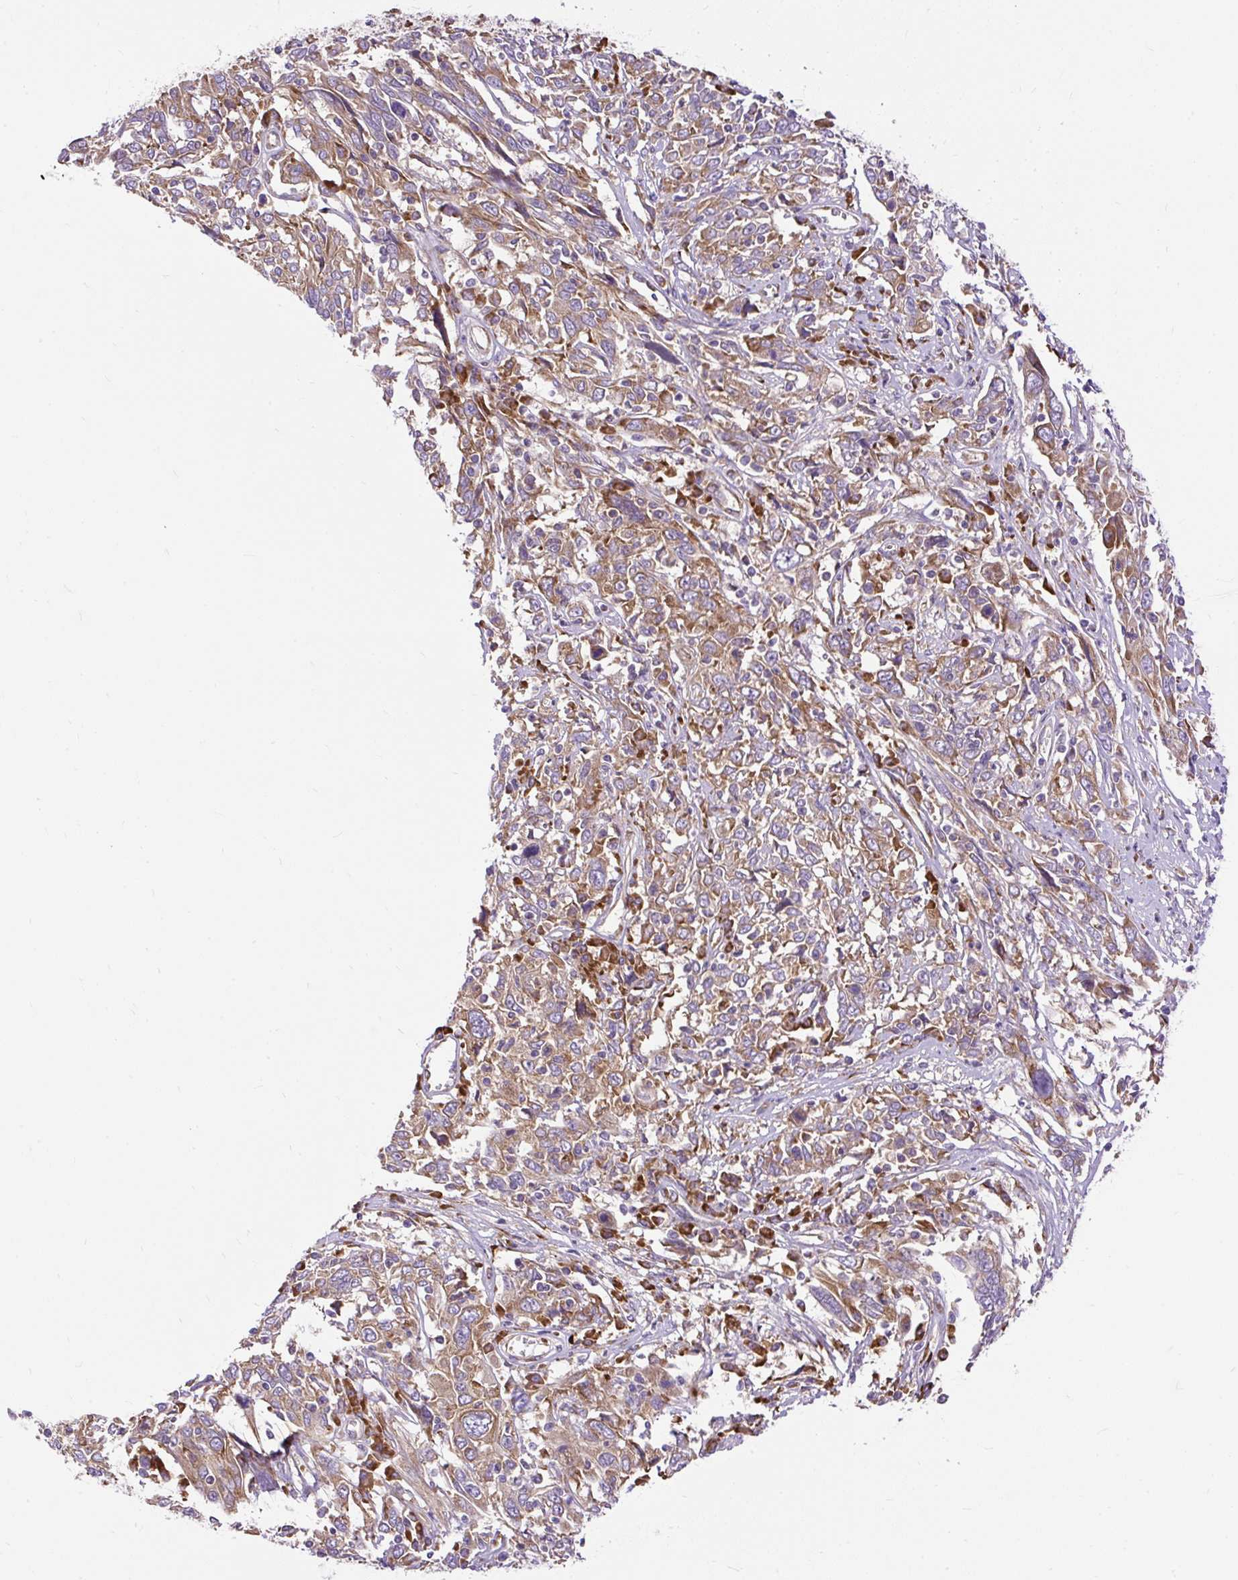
{"staining": {"intensity": "moderate", "quantity": ">75%", "location": "cytoplasmic/membranous"}, "tissue": "cervical cancer", "cell_type": "Tumor cells", "image_type": "cancer", "snomed": [{"axis": "morphology", "description": "Squamous cell carcinoma, NOS"}, {"axis": "topography", "description": "Cervix"}], "caption": "Tumor cells display medium levels of moderate cytoplasmic/membranous positivity in approximately >75% of cells in cervical cancer.", "gene": "RPS5", "patient": {"sex": "female", "age": 46}}